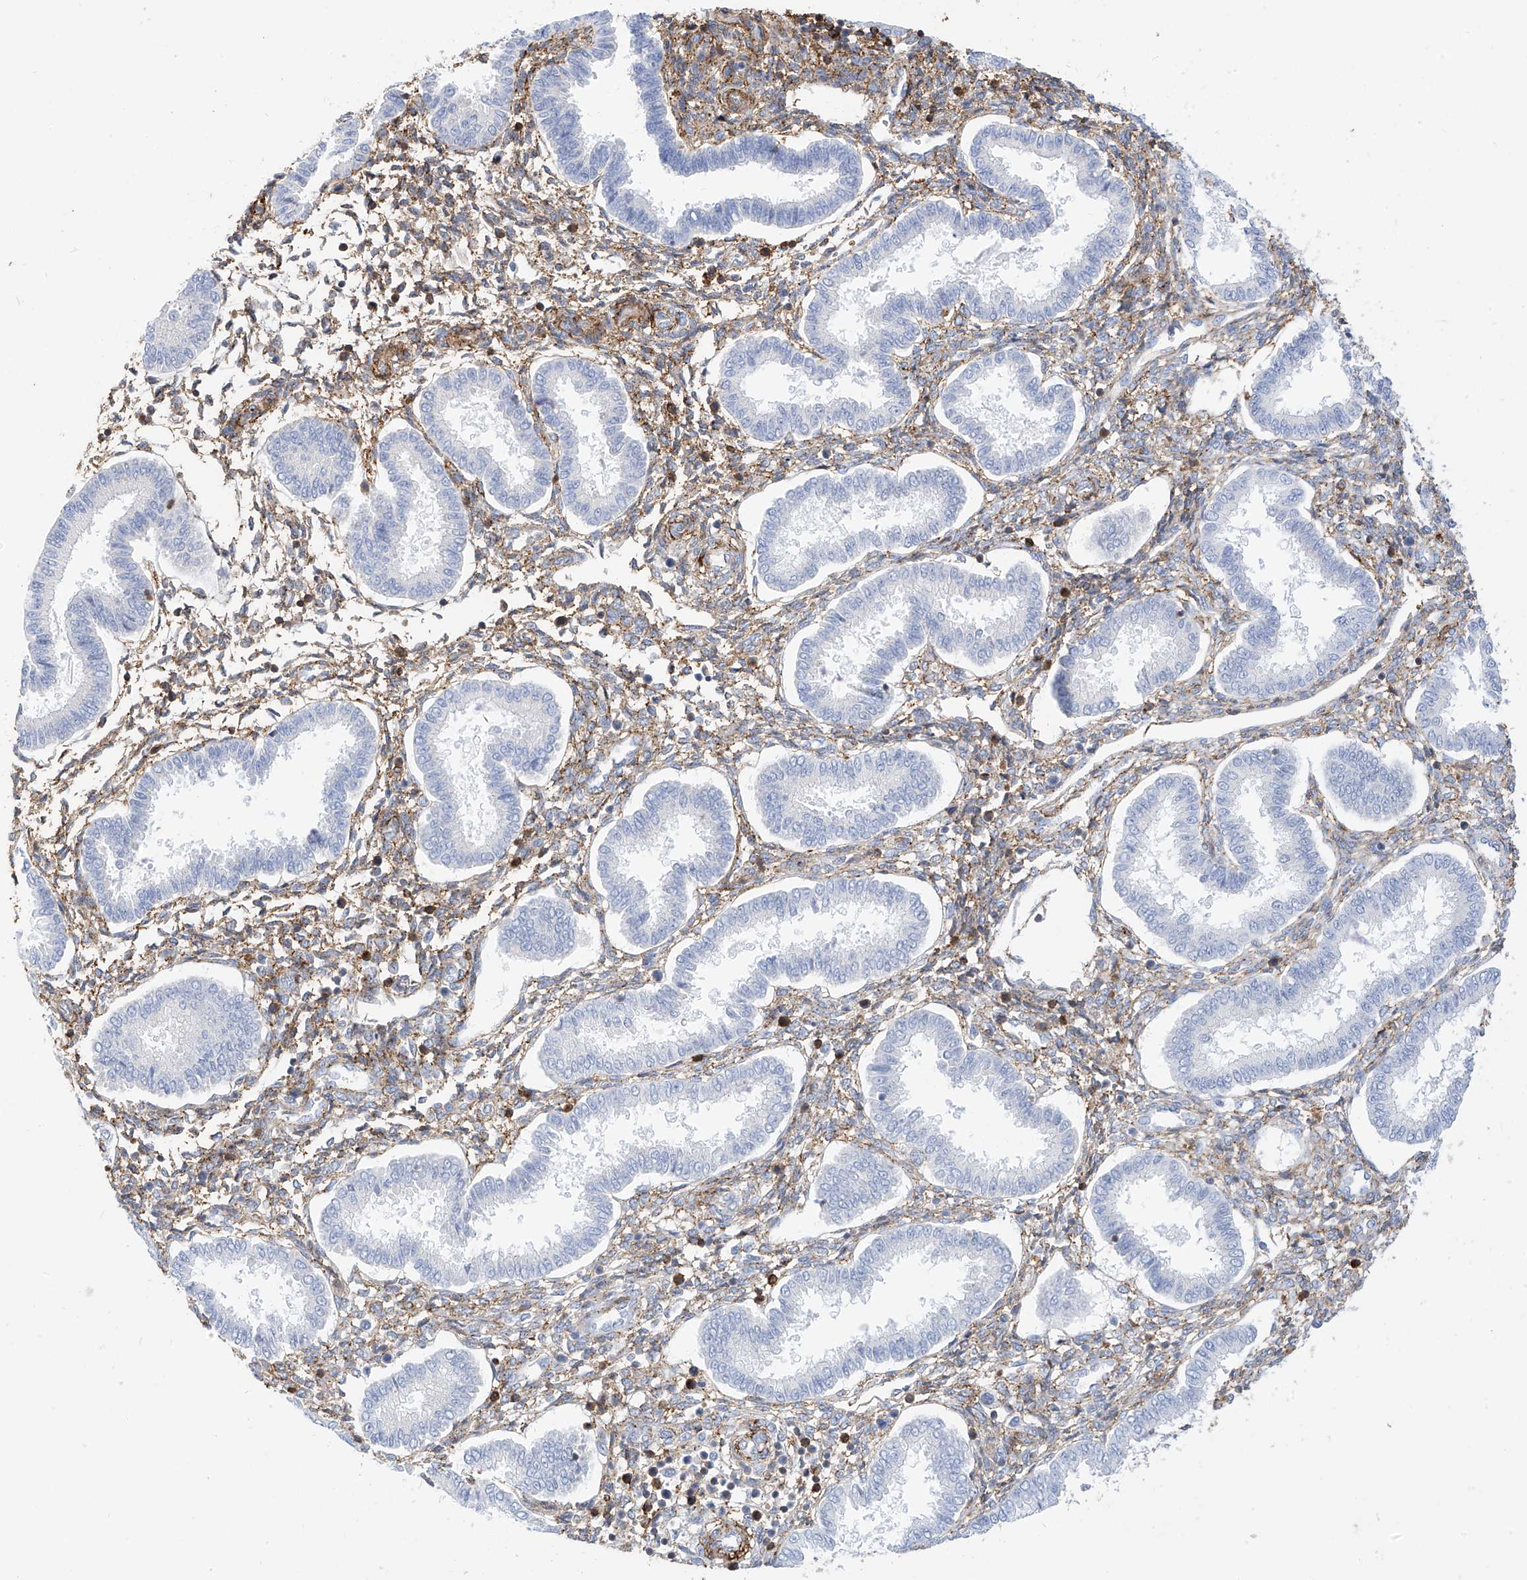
{"staining": {"intensity": "weak", "quantity": "25%-75%", "location": "cytoplasmic/membranous"}, "tissue": "endometrium", "cell_type": "Cells in endometrial stroma", "image_type": "normal", "snomed": [{"axis": "morphology", "description": "Normal tissue, NOS"}, {"axis": "topography", "description": "Endometrium"}], "caption": "DAB immunohistochemical staining of unremarkable human endometrium exhibits weak cytoplasmic/membranous protein expression in approximately 25%-75% of cells in endometrial stroma.", "gene": "TXNDC9", "patient": {"sex": "female", "age": 24}}